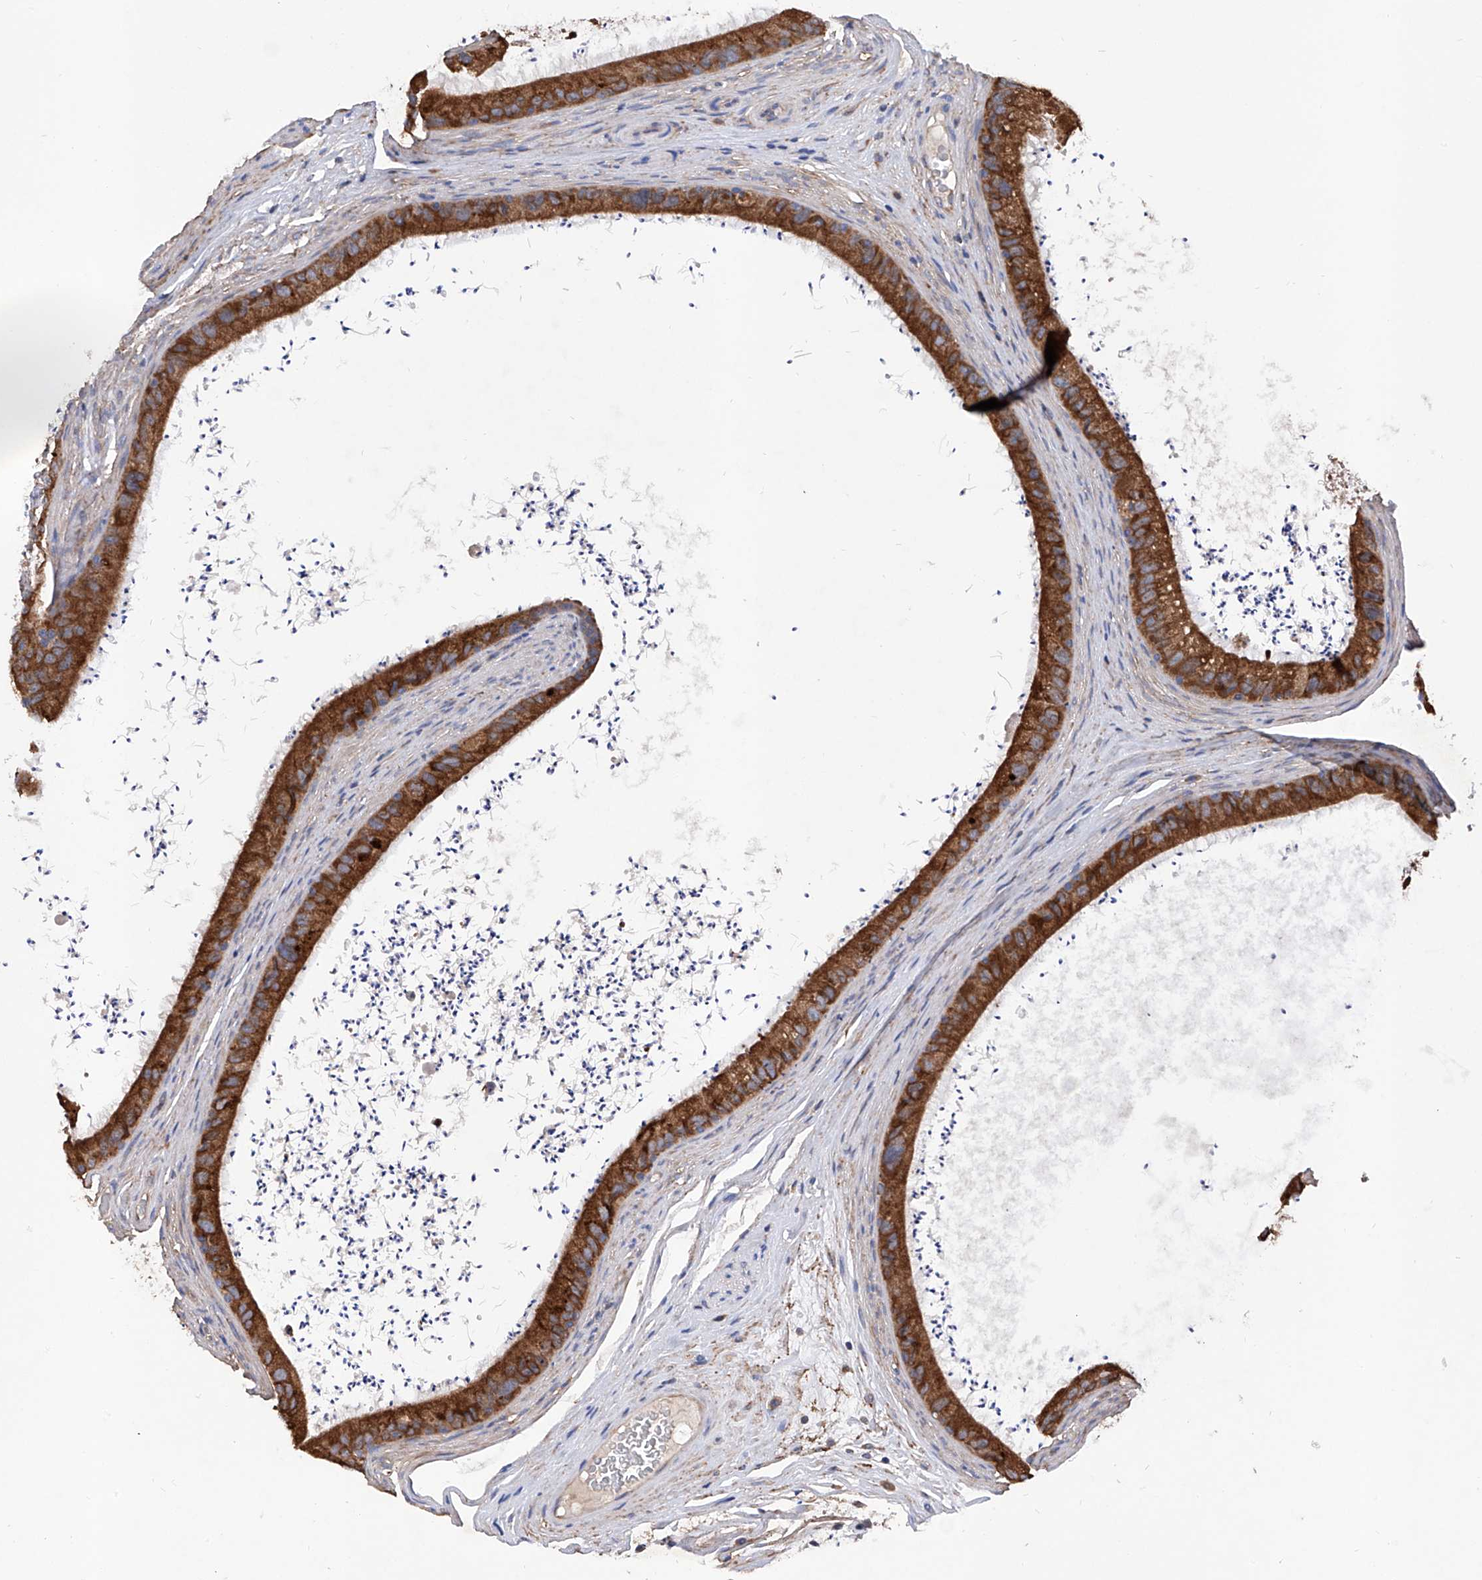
{"staining": {"intensity": "moderate", "quantity": "25%-75%", "location": "cytoplasmic/membranous"}, "tissue": "epididymis", "cell_type": "Glandular cells", "image_type": "normal", "snomed": [{"axis": "morphology", "description": "Normal tissue, NOS"}, {"axis": "topography", "description": "Epididymis, spermatic cord, NOS"}], "caption": "Immunohistochemistry (IHC) micrograph of benign epididymis: human epididymis stained using immunohistochemistry demonstrates medium levels of moderate protein expression localized specifically in the cytoplasmic/membranous of glandular cells, appearing as a cytoplasmic/membranous brown color.", "gene": "INPP5B", "patient": {"sex": "male", "age": 50}}